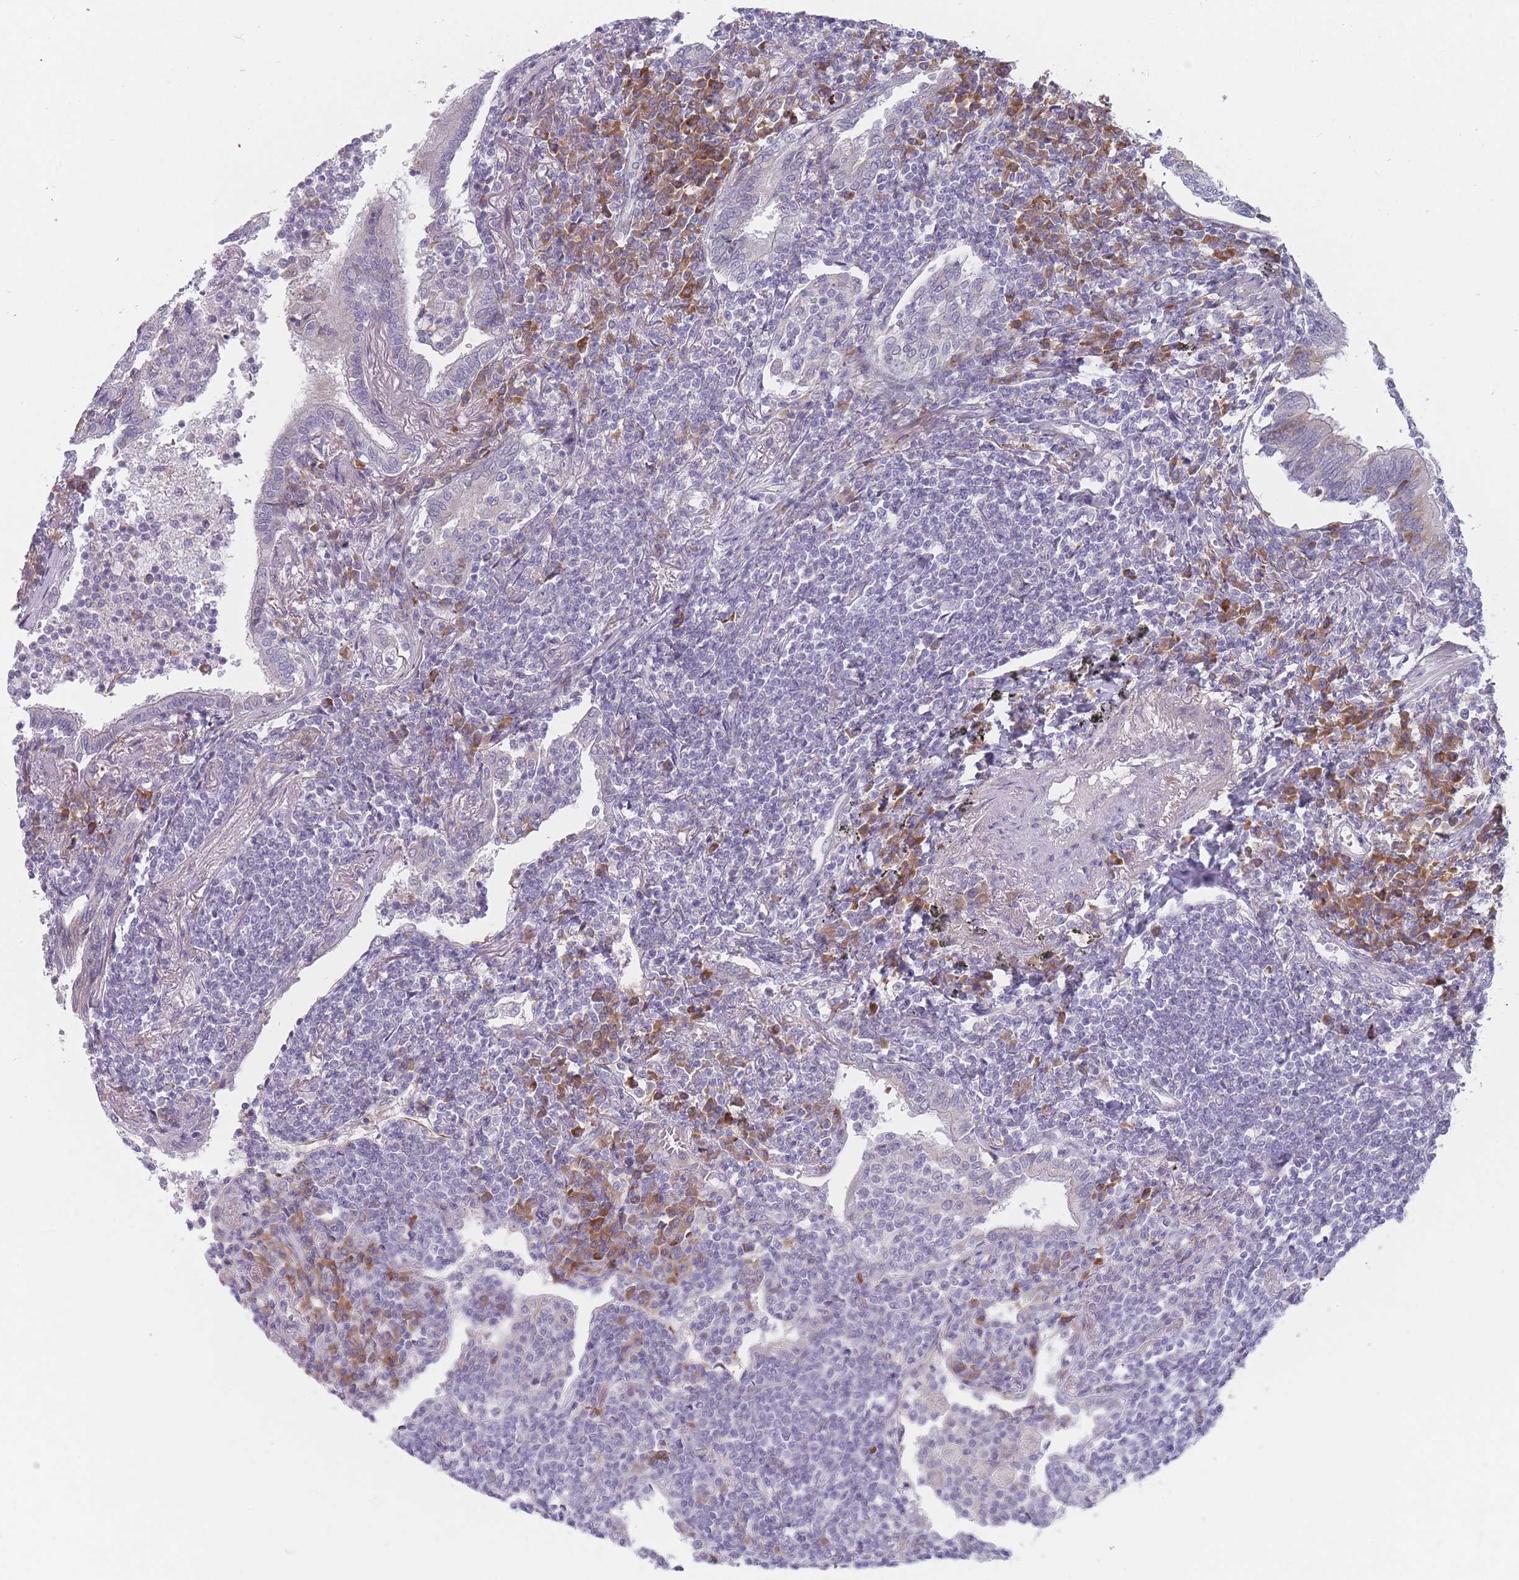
{"staining": {"intensity": "negative", "quantity": "none", "location": "none"}, "tissue": "lymphoma", "cell_type": "Tumor cells", "image_type": "cancer", "snomed": [{"axis": "morphology", "description": "Malignant lymphoma, non-Hodgkin's type, Low grade"}, {"axis": "topography", "description": "Lung"}], "caption": "Tumor cells are negative for protein expression in human lymphoma.", "gene": "SPATS1", "patient": {"sex": "female", "age": 71}}